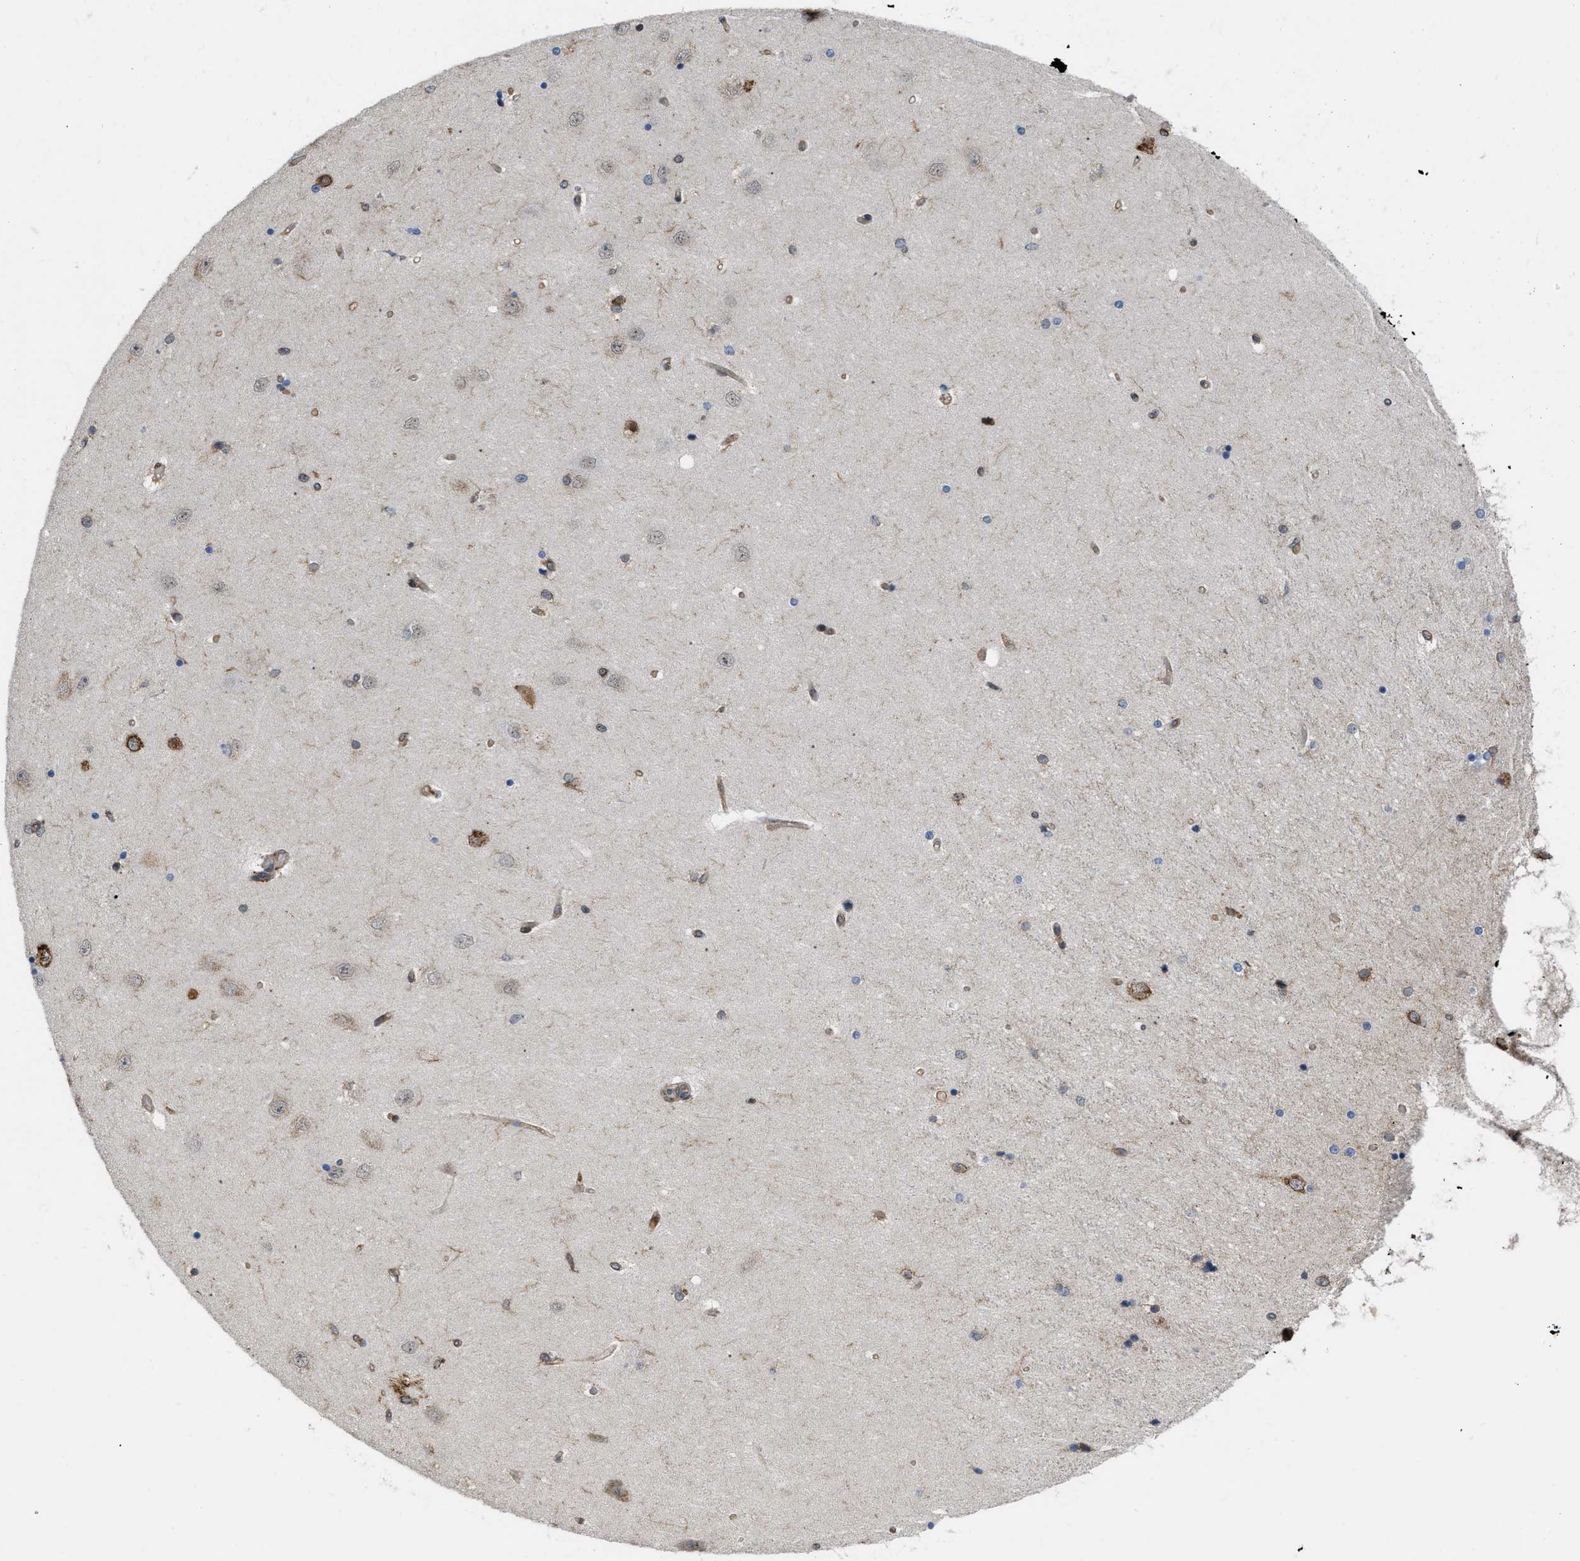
{"staining": {"intensity": "weak", "quantity": "<25%", "location": "cytoplasmic/membranous"}, "tissue": "hippocampus", "cell_type": "Glial cells", "image_type": "normal", "snomed": [{"axis": "morphology", "description": "Normal tissue, NOS"}, {"axis": "topography", "description": "Hippocampus"}], "caption": "The histopathology image reveals no significant expression in glial cells of hippocampus. (DAB (3,3'-diaminobenzidine) immunohistochemistry with hematoxylin counter stain).", "gene": "IQCE", "patient": {"sex": "female", "age": 54}}